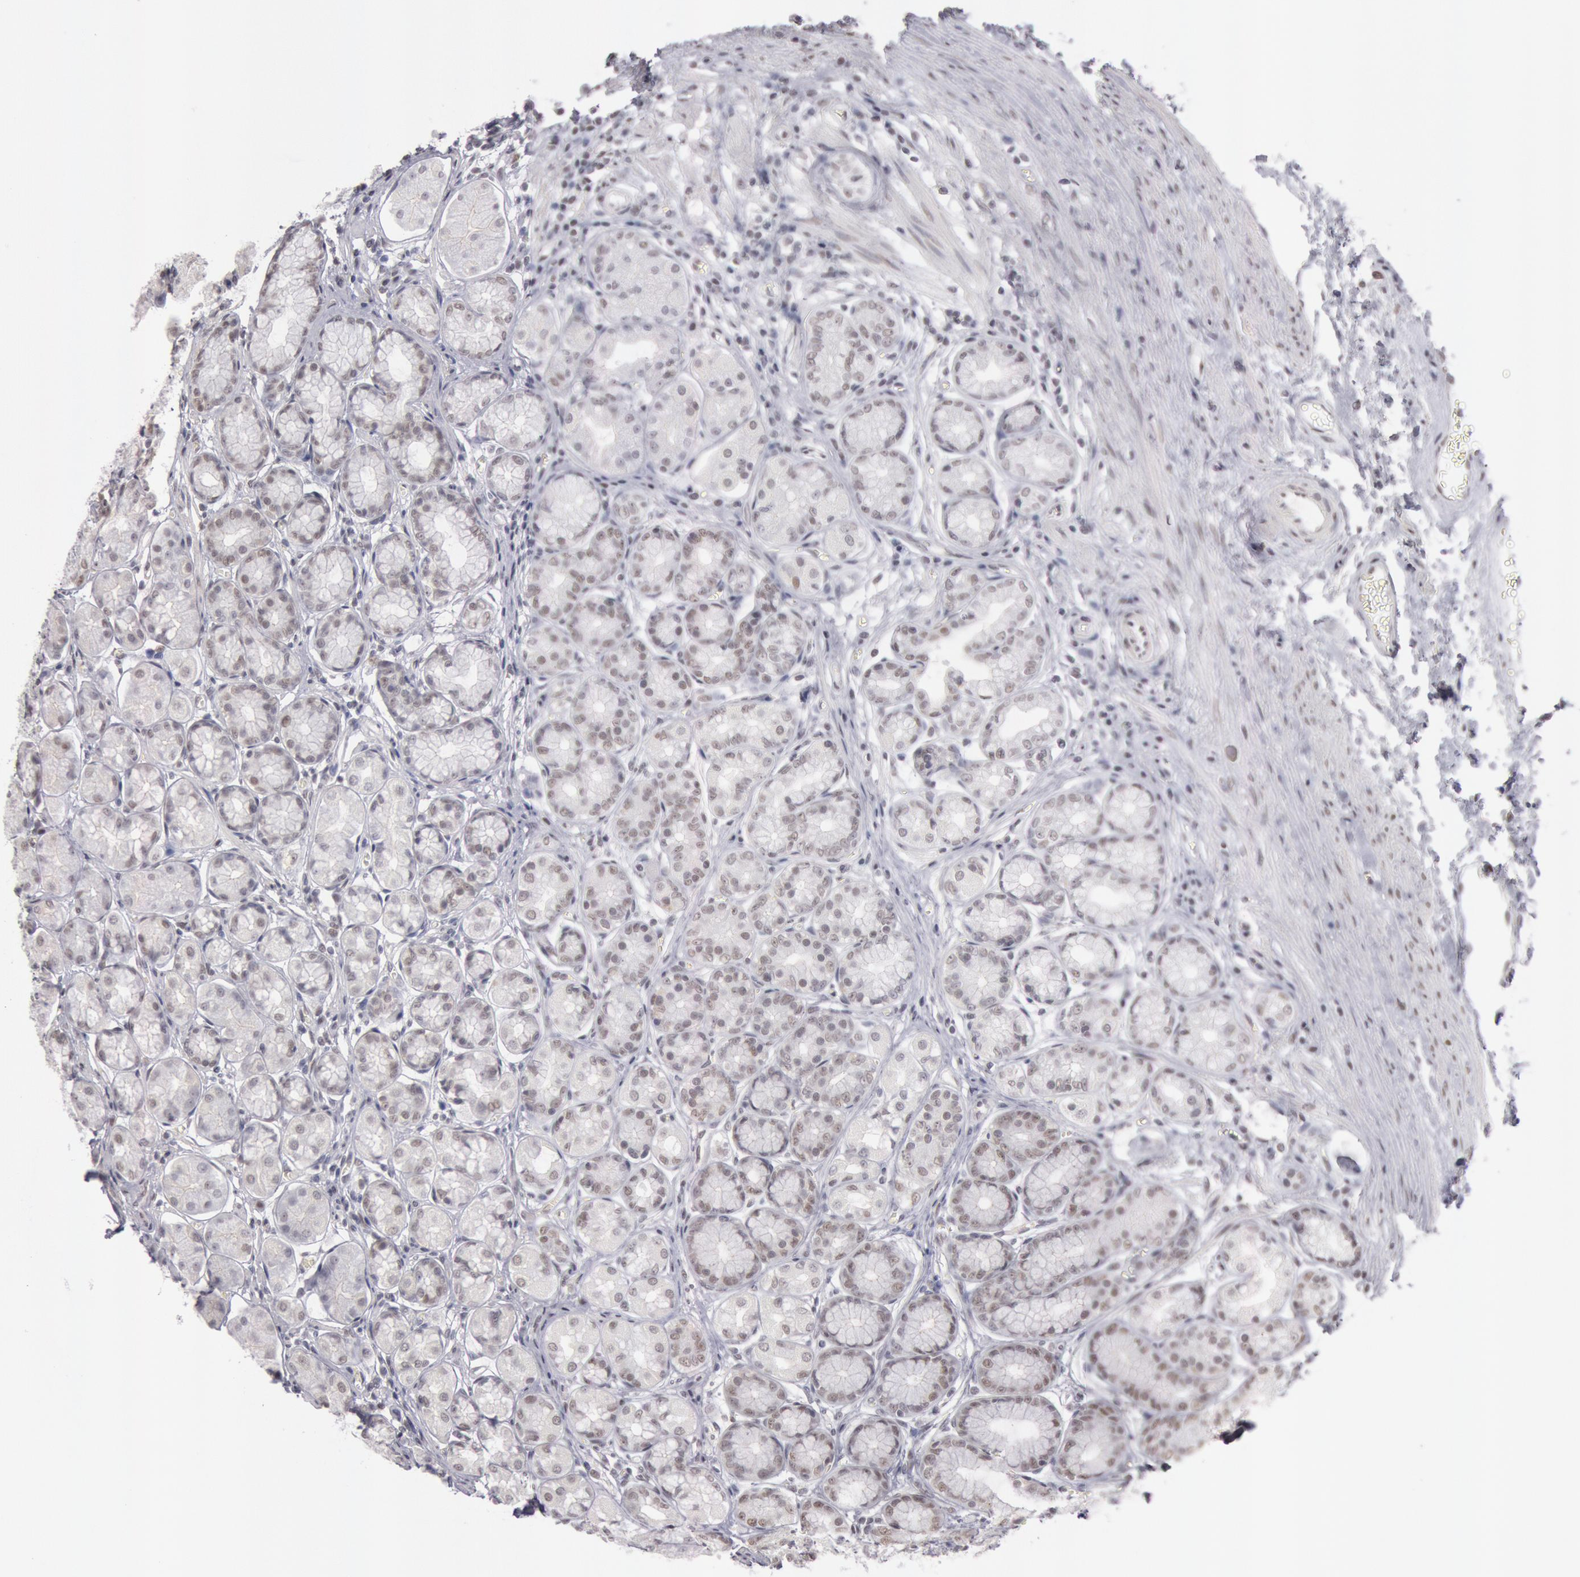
{"staining": {"intensity": "weak", "quantity": "25%-75%", "location": "nuclear"}, "tissue": "stomach", "cell_type": "Glandular cells", "image_type": "normal", "snomed": [{"axis": "morphology", "description": "Normal tissue, NOS"}, {"axis": "topography", "description": "Stomach"}, {"axis": "topography", "description": "Stomach, lower"}], "caption": "This image displays benign stomach stained with IHC to label a protein in brown. The nuclear of glandular cells show weak positivity for the protein. Nuclei are counter-stained blue.", "gene": "ESS2", "patient": {"sex": "male", "age": 76}}